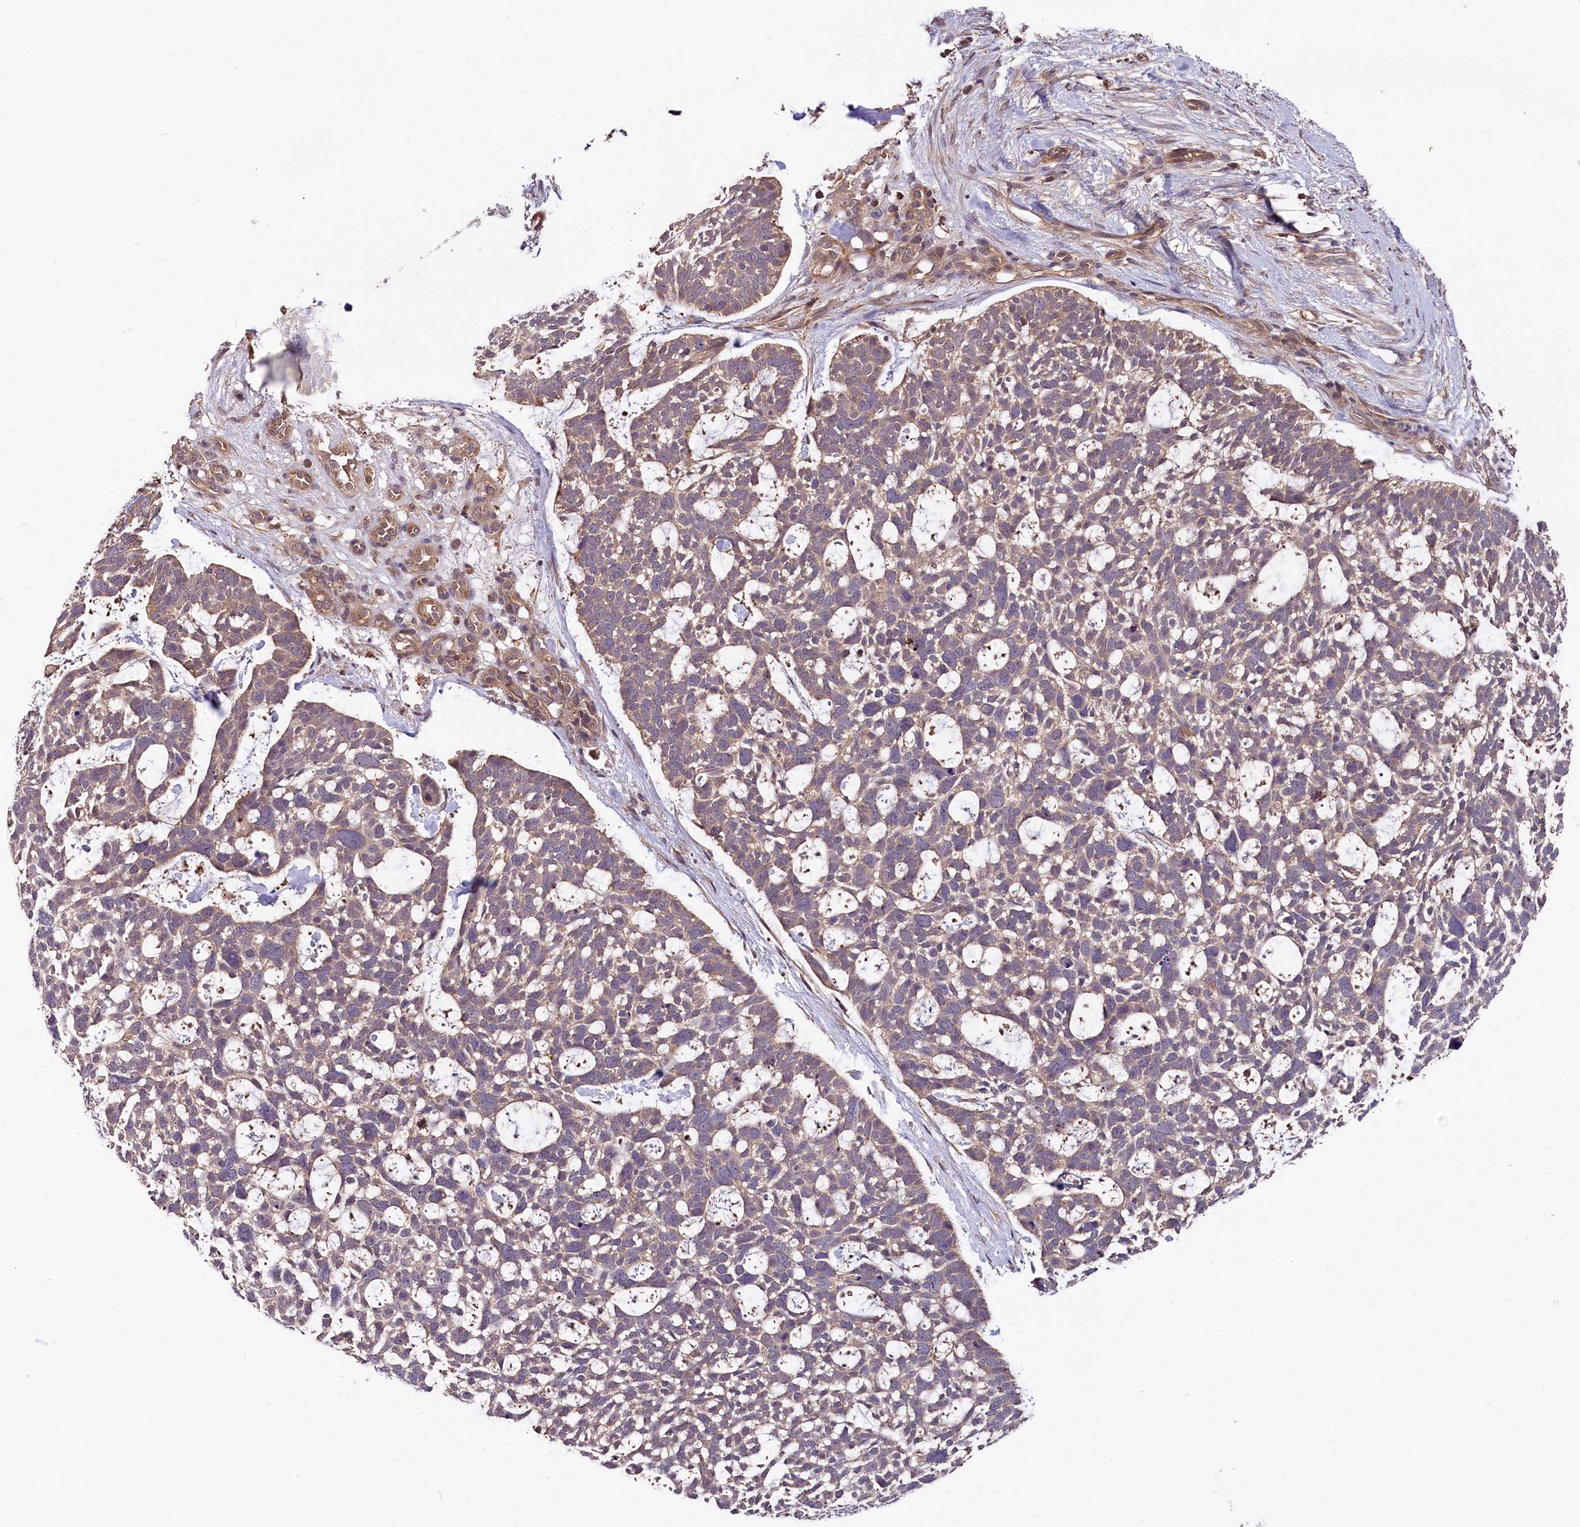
{"staining": {"intensity": "weak", "quantity": "<25%", "location": "cytoplasmic/membranous,nuclear"}, "tissue": "skin cancer", "cell_type": "Tumor cells", "image_type": "cancer", "snomed": [{"axis": "morphology", "description": "Basal cell carcinoma"}, {"axis": "topography", "description": "Skin"}], "caption": "High magnification brightfield microscopy of skin basal cell carcinoma stained with DAB (brown) and counterstained with hematoxylin (blue): tumor cells show no significant expression.", "gene": "SKIDA1", "patient": {"sex": "male", "age": 88}}